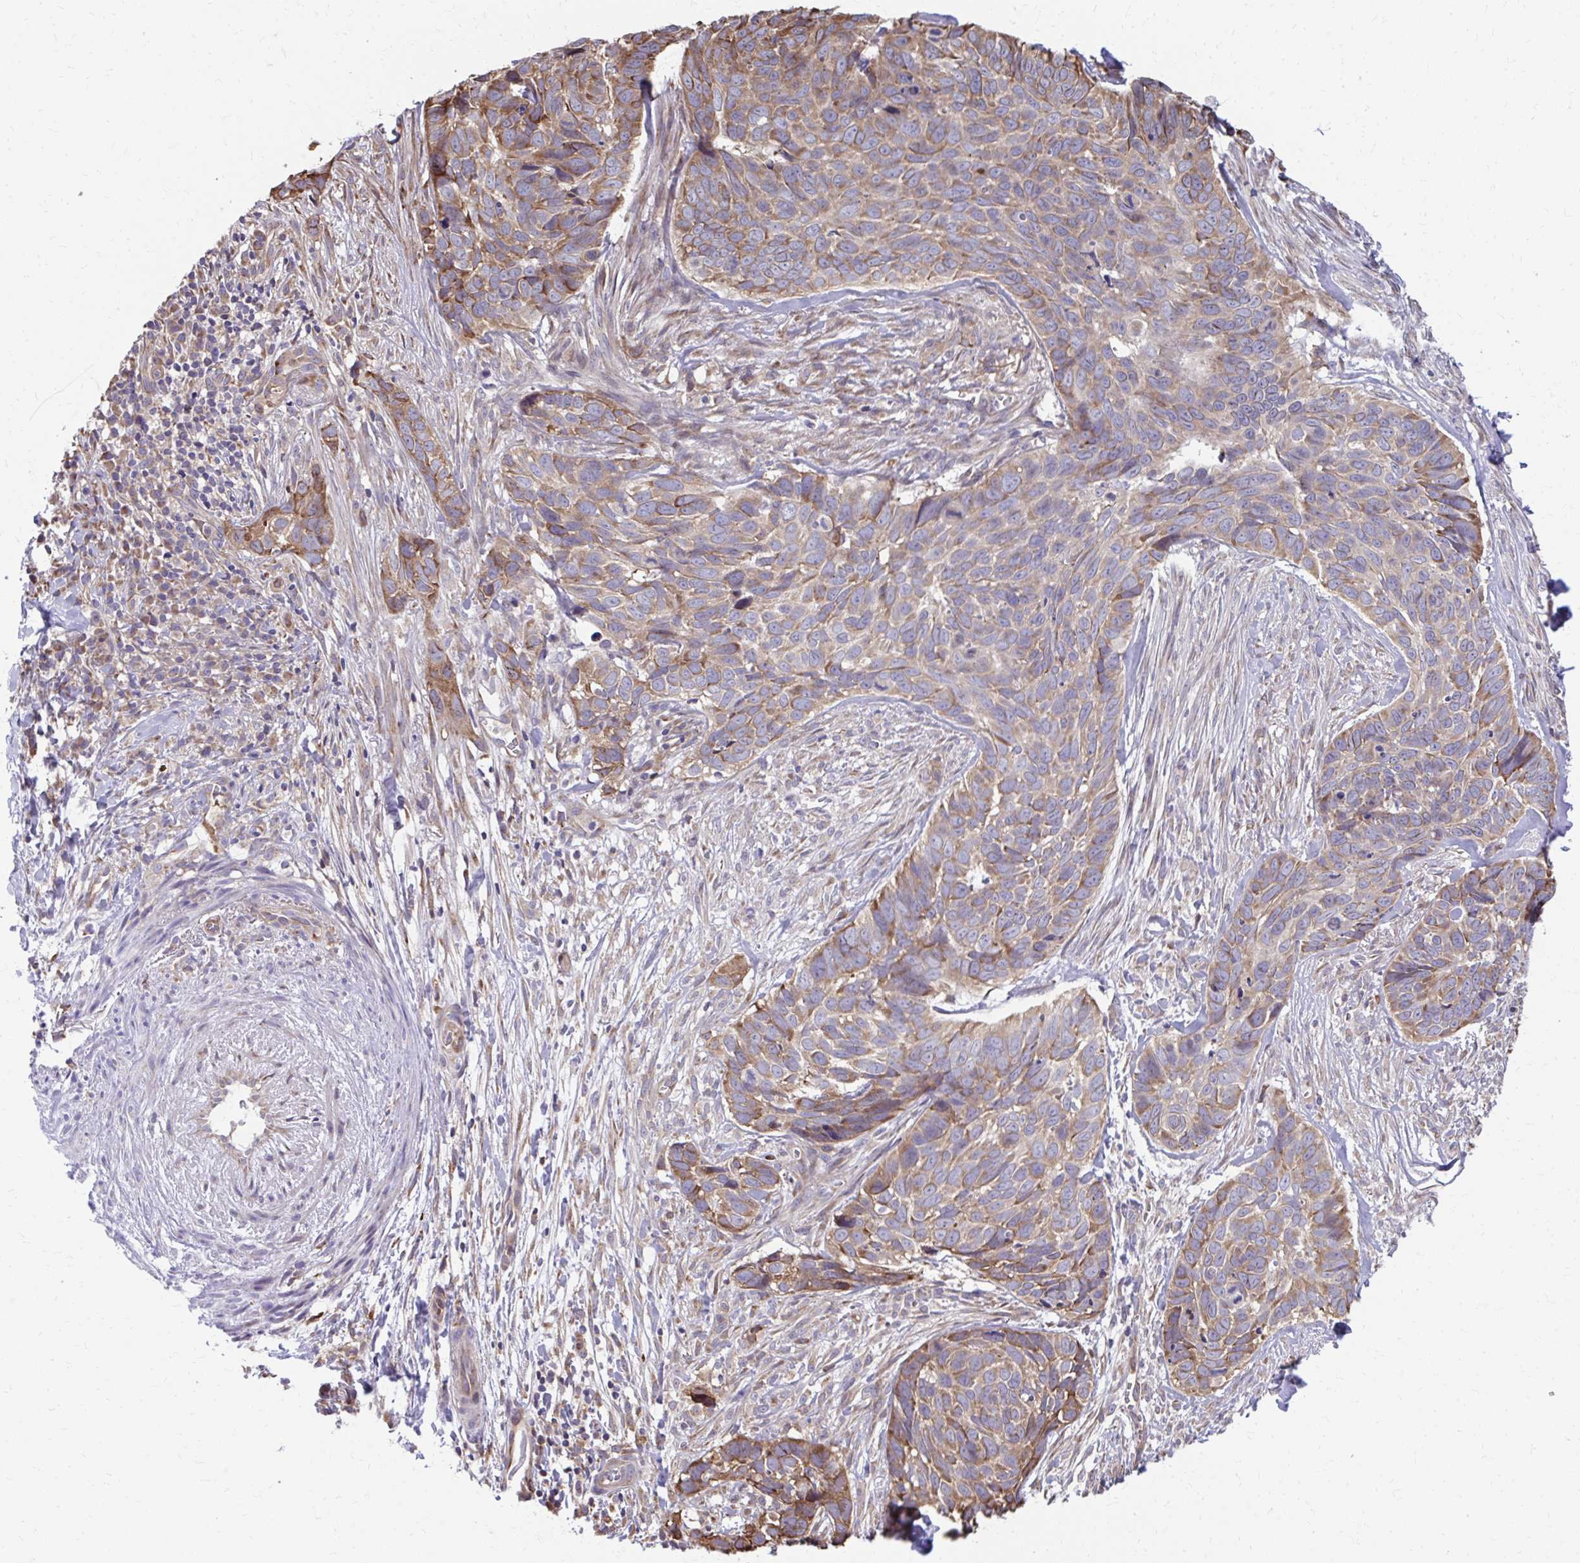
{"staining": {"intensity": "moderate", "quantity": ">75%", "location": "cytoplasmic/membranous"}, "tissue": "skin cancer", "cell_type": "Tumor cells", "image_type": "cancer", "snomed": [{"axis": "morphology", "description": "Basal cell carcinoma"}, {"axis": "topography", "description": "Skin"}], "caption": "There is medium levels of moderate cytoplasmic/membranous positivity in tumor cells of skin basal cell carcinoma, as demonstrated by immunohistochemical staining (brown color).", "gene": "ZNF778", "patient": {"sex": "female", "age": 82}}